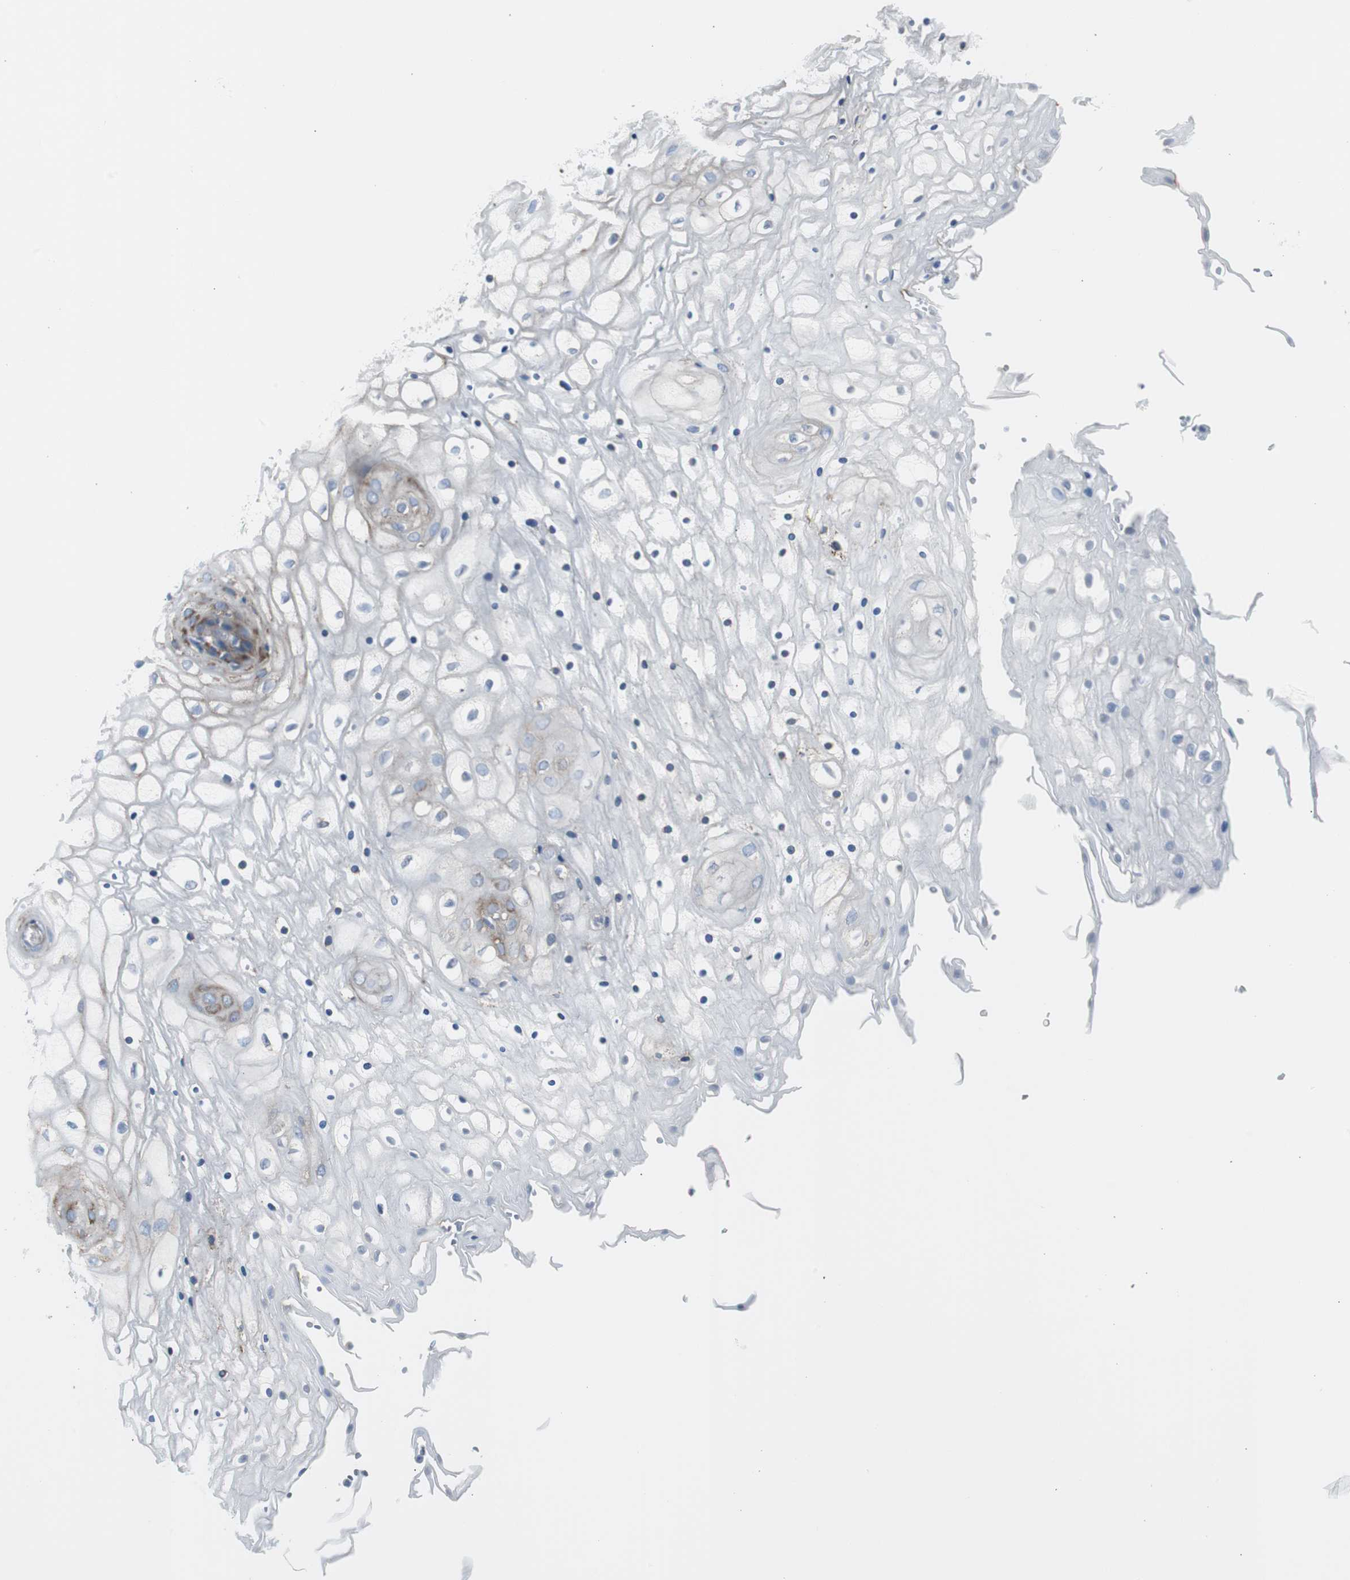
{"staining": {"intensity": "moderate", "quantity": ">75%", "location": "cytoplasmic/membranous"}, "tissue": "vagina", "cell_type": "Squamous epithelial cells", "image_type": "normal", "snomed": [{"axis": "morphology", "description": "Normal tissue, NOS"}, {"axis": "topography", "description": "Vagina"}], "caption": "The photomicrograph displays a brown stain indicating the presence of a protein in the cytoplasmic/membranous of squamous epithelial cells in vagina. (brown staining indicates protein expression, while blue staining denotes nuclei).", "gene": "RPS12", "patient": {"sex": "female", "age": 34}}